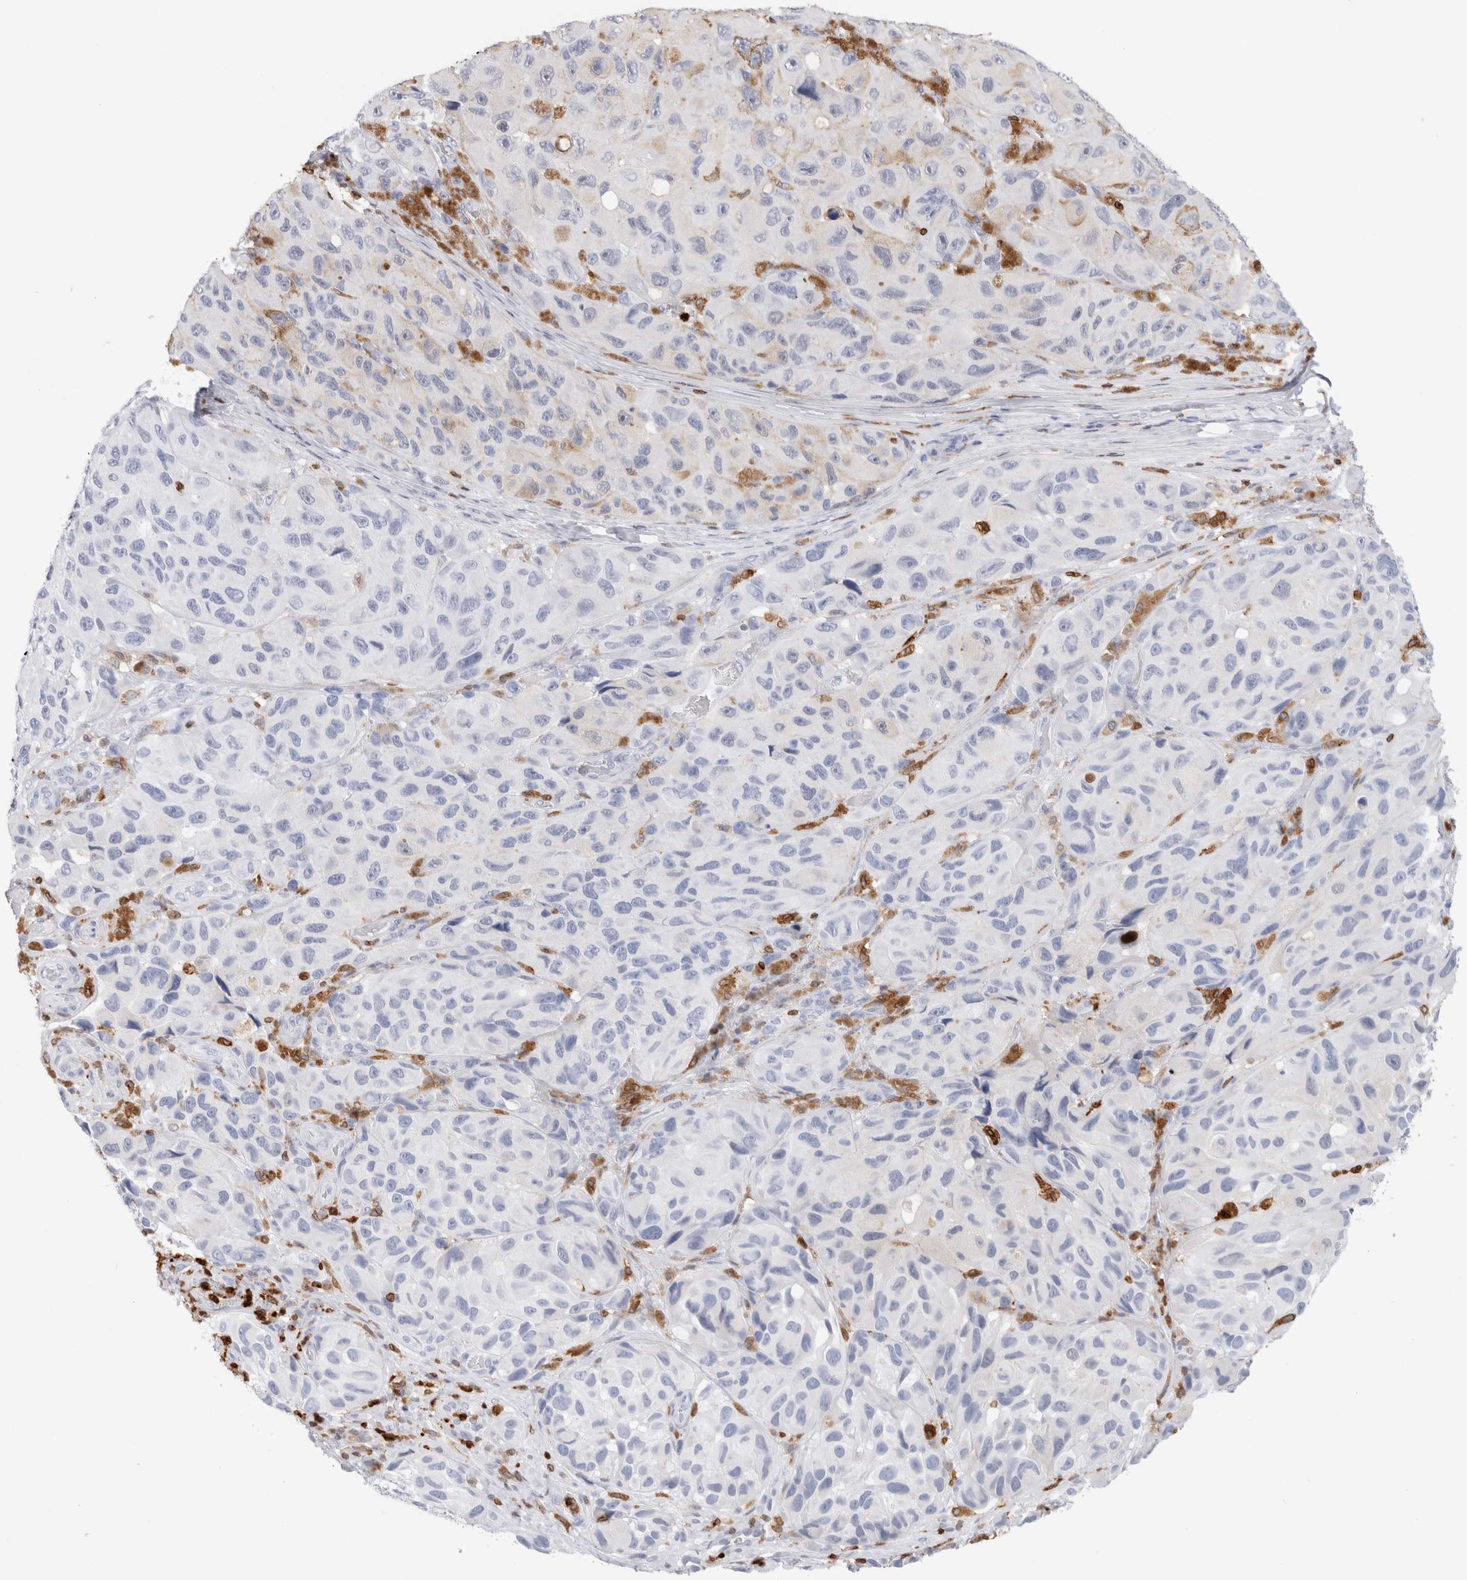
{"staining": {"intensity": "negative", "quantity": "none", "location": "none"}, "tissue": "melanoma", "cell_type": "Tumor cells", "image_type": "cancer", "snomed": [{"axis": "morphology", "description": "Malignant melanoma, NOS"}, {"axis": "topography", "description": "Skin"}], "caption": "Melanoma was stained to show a protein in brown. There is no significant staining in tumor cells. (Stains: DAB (3,3'-diaminobenzidine) IHC with hematoxylin counter stain, Microscopy: brightfield microscopy at high magnification).", "gene": "ALOX5AP", "patient": {"sex": "female", "age": 73}}